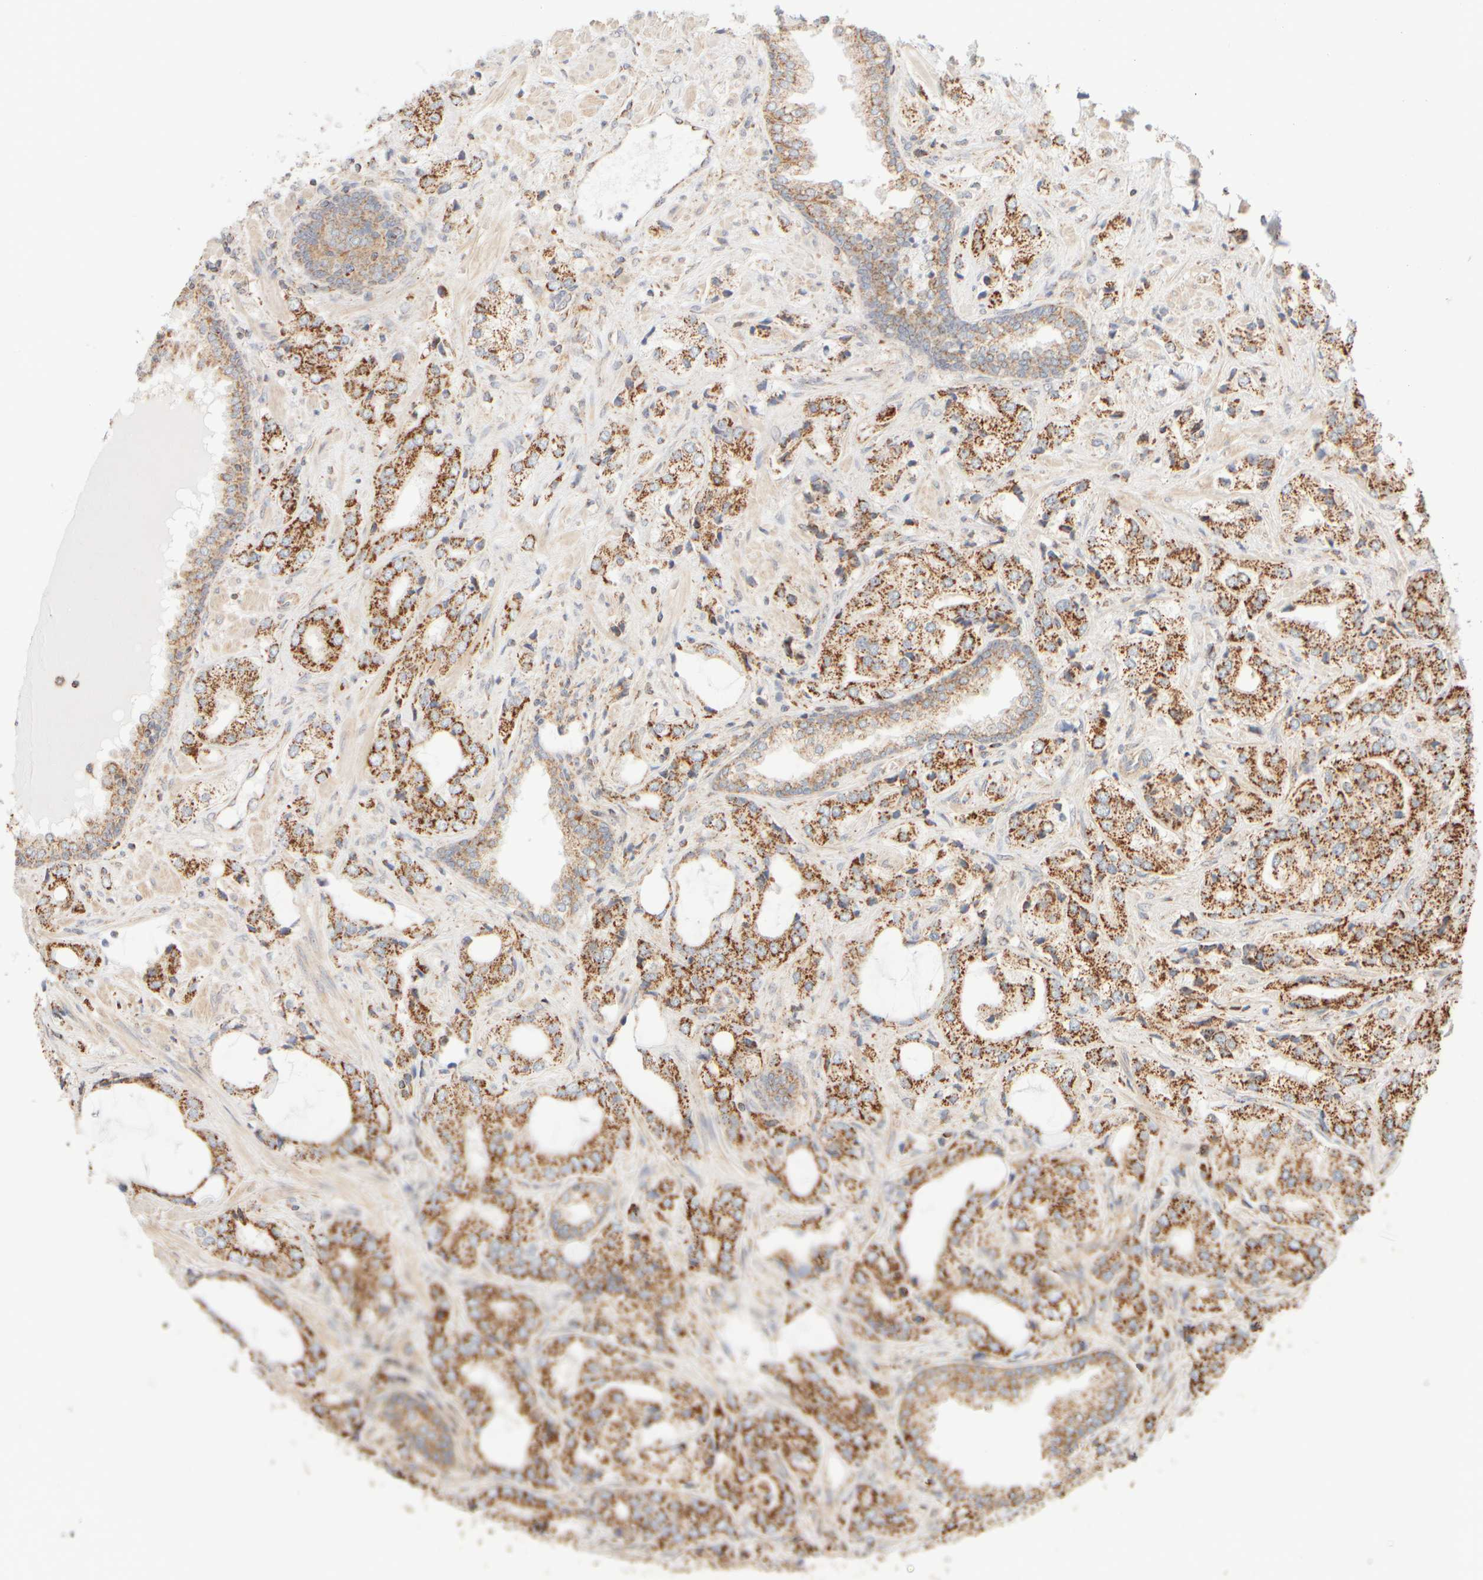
{"staining": {"intensity": "moderate", "quantity": ">75%", "location": "cytoplasmic/membranous"}, "tissue": "prostate cancer", "cell_type": "Tumor cells", "image_type": "cancer", "snomed": [{"axis": "morphology", "description": "Adenocarcinoma, High grade"}, {"axis": "topography", "description": "Prostate"}], "caption": "Immunohistochemistry of human prostate high-grade adenocarcinoma demonstrates medium levels of moderate cytoplasmic/membranous positivity in approximately >75% of tumor cells.", "gene": "APBB2", "patient": {"sex": "male", "age": 66}}